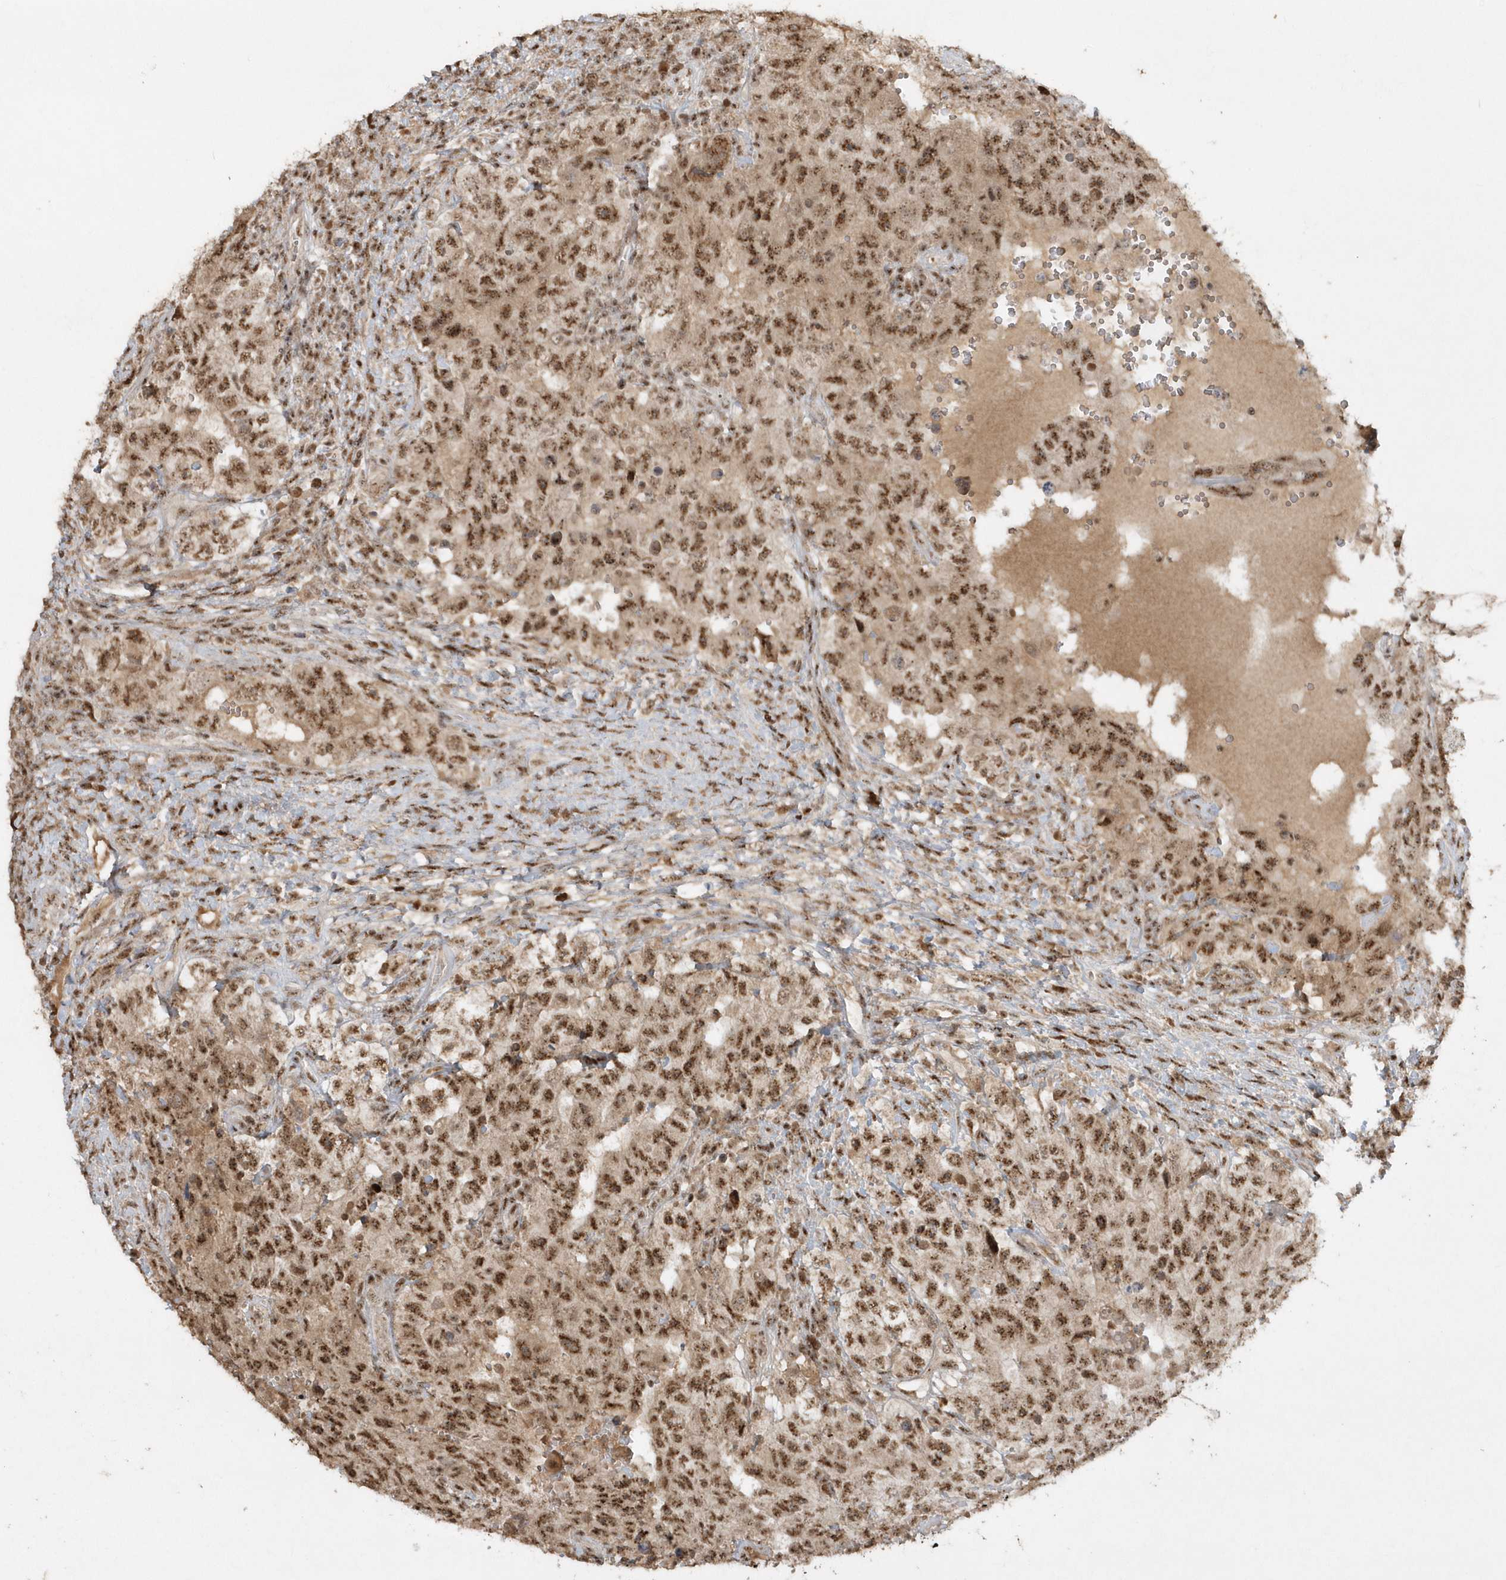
{"staining": {"intensity": "moderate", "quantity": ">75%", "location": "nuclear"}, "tissue": "testis cancer", "cell_type": "Tumor cells", "image_type": "cancer", "snomed": [{"axis": "morphology", "description": "Carcinoma, Embryonal, NOS"}, {"axis": "topography", "description": "Testis"}], "caption": "Immunohistochemical staining of human testis cancer (embryonal carcinoma) displays medium levels of moderate nuclear expression in about >75% of tumor cells. The protein of interest is shown in brown color, while the nuclei are stained blue.", "gene": "POLR3B", "patient": {"sex": "male", "age": 26}}